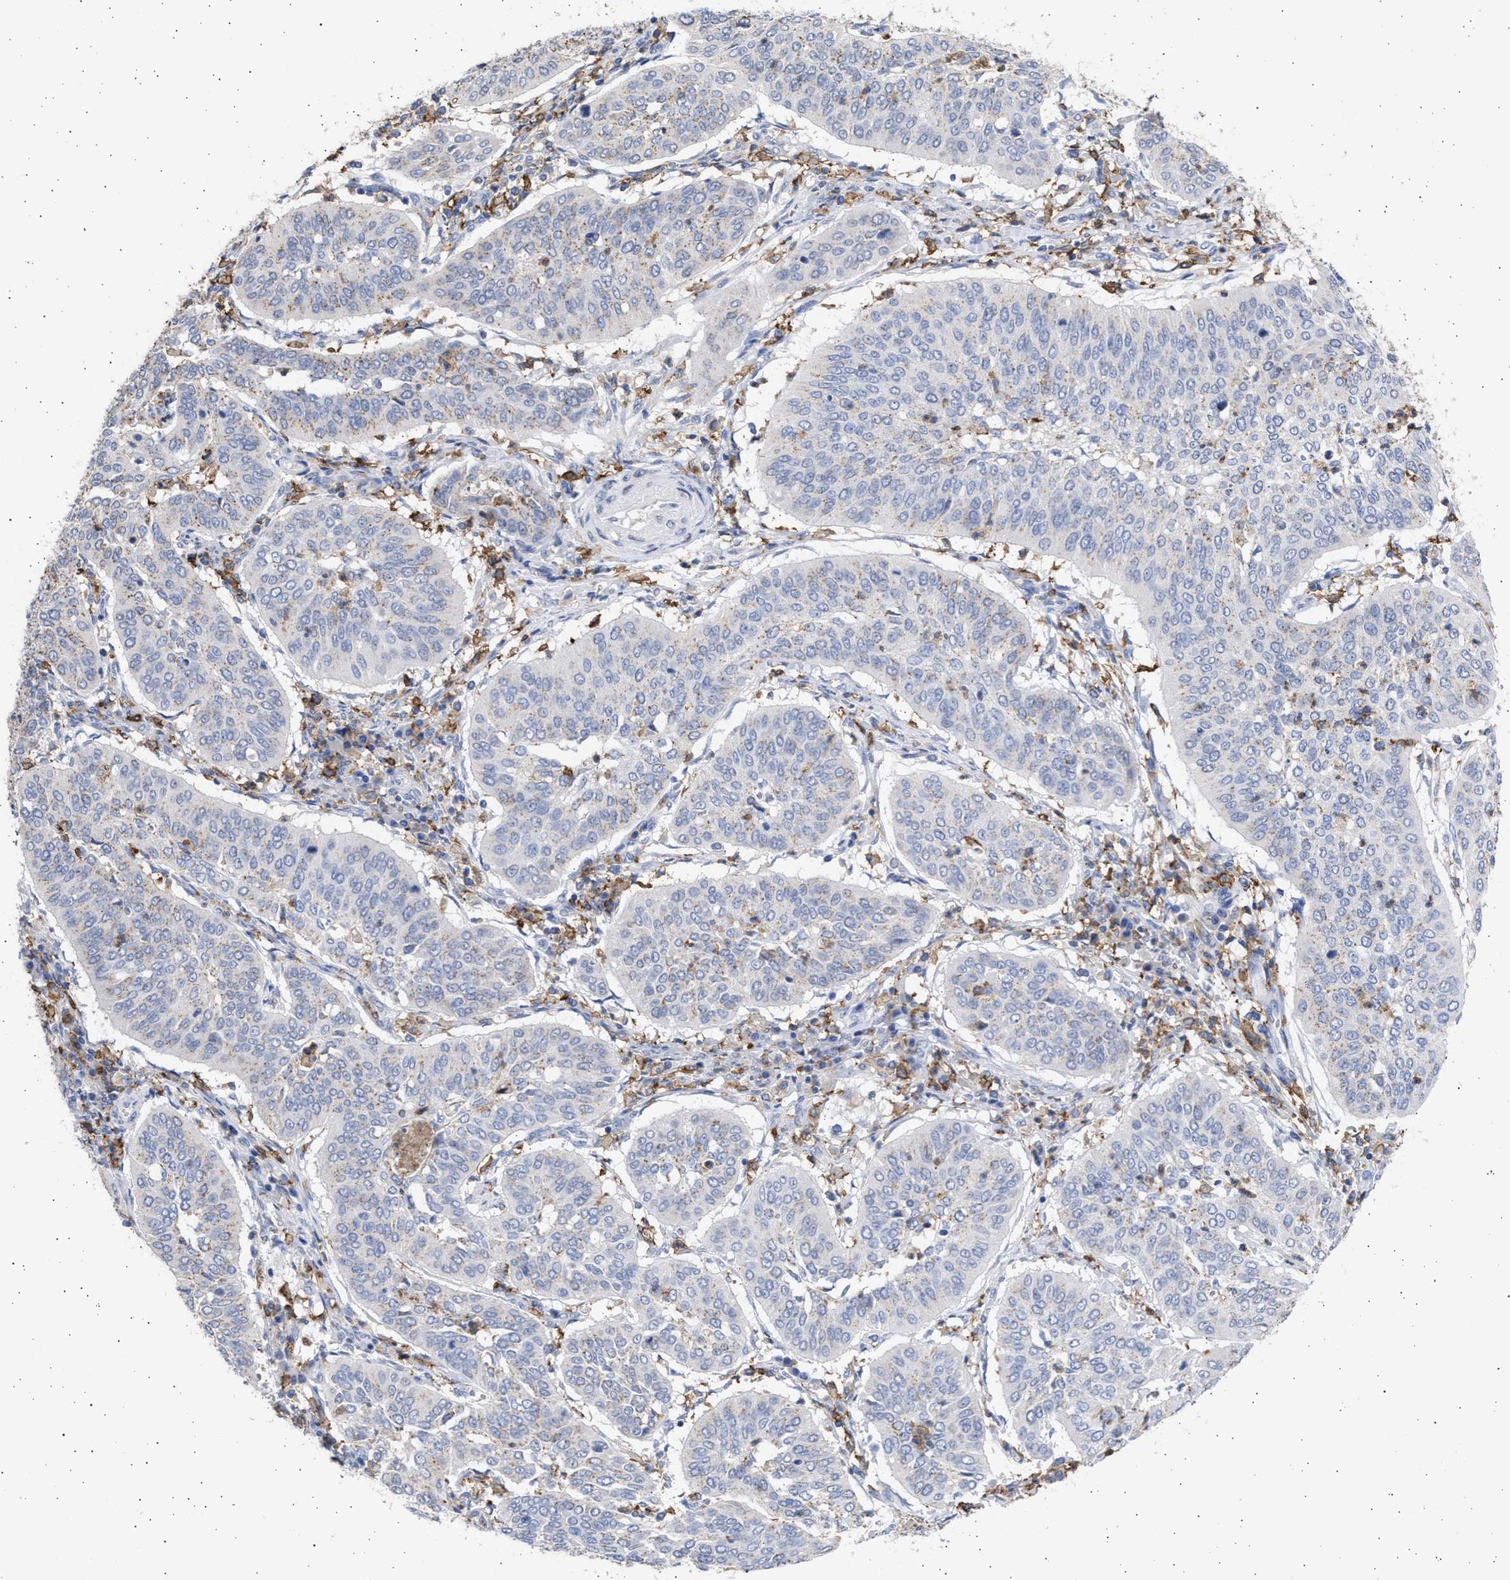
{"staining": {"intensity": "weak", "quantity": "<25%", "location": "cytoplasmic/membranous"}, "tissue": "cervical cancer", "cell_type": "Tumor cells", "image_type": "cancer", "snomed": [{"axis": "morphology", "description": "Normal tissue, NOS"}, {"axis": "morphology", "description": "Squamous cell carcinoma, NOS"}, {"axis": "topography", "description": "Cervix"}], "caption": "A histopathology image of human cervical squamous cell carcinoma is negative for staining in tumor cells.", "gene": "FCER1A", "patient": {"sex": "female", "age": 39}}